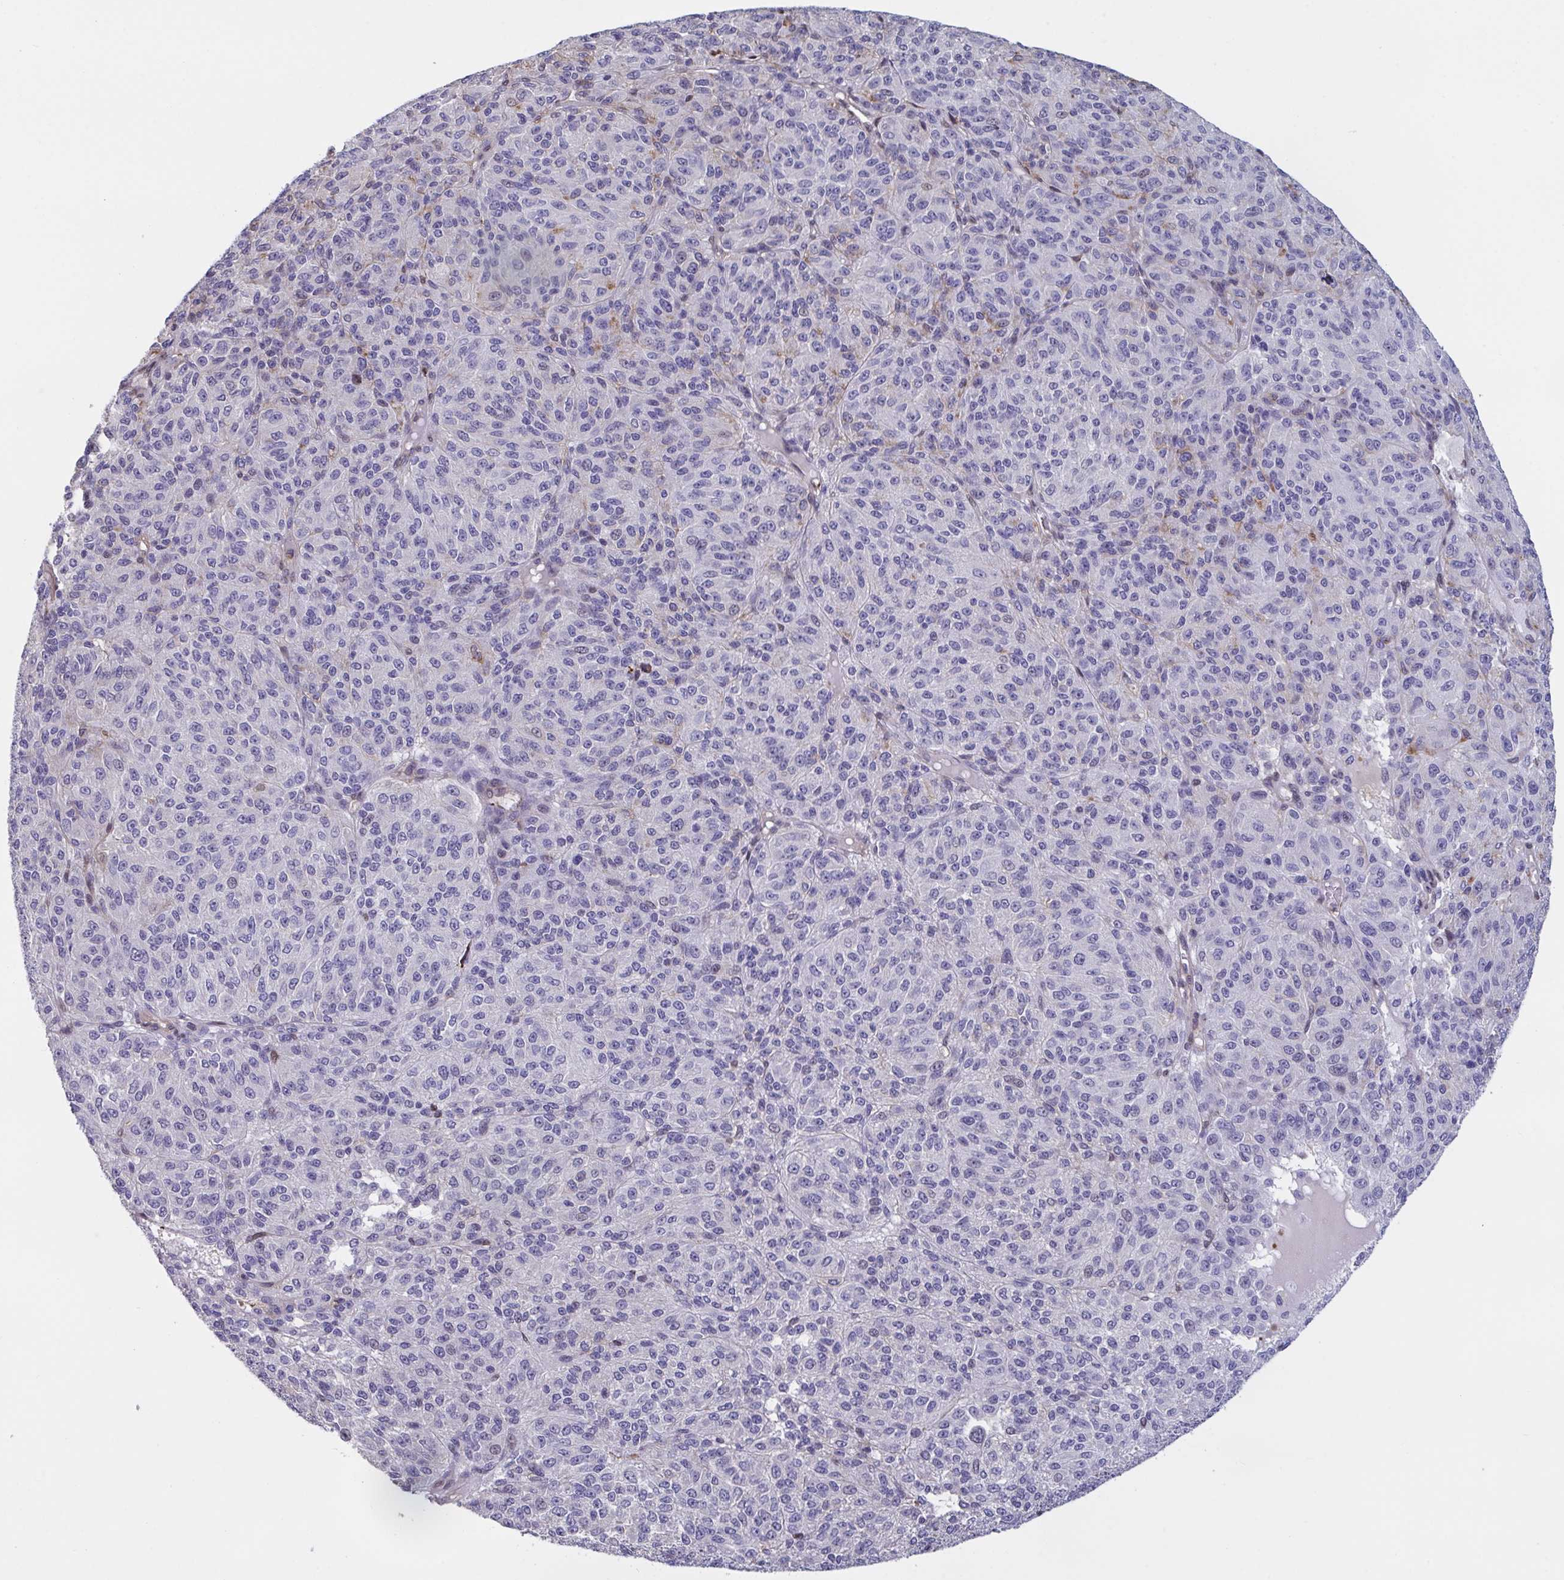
{"staining": {"intensity": "negative", "quantity": "none", "location": "none"}, "tissue": "melanoma", "cell_type": "Tumor cells", "image_type": "cancer", "snomed": [{"axis": "morphology", "description": "Malignant melanoma, Metastatic site"}, {"axis": "topography", "description": "Brain"}], "caption": "This is an IHC histopathology image of melanoma. There is no staining in tumor cells.", "gene": "PELI2", "patient": {"sex": "female", "age": 56}}